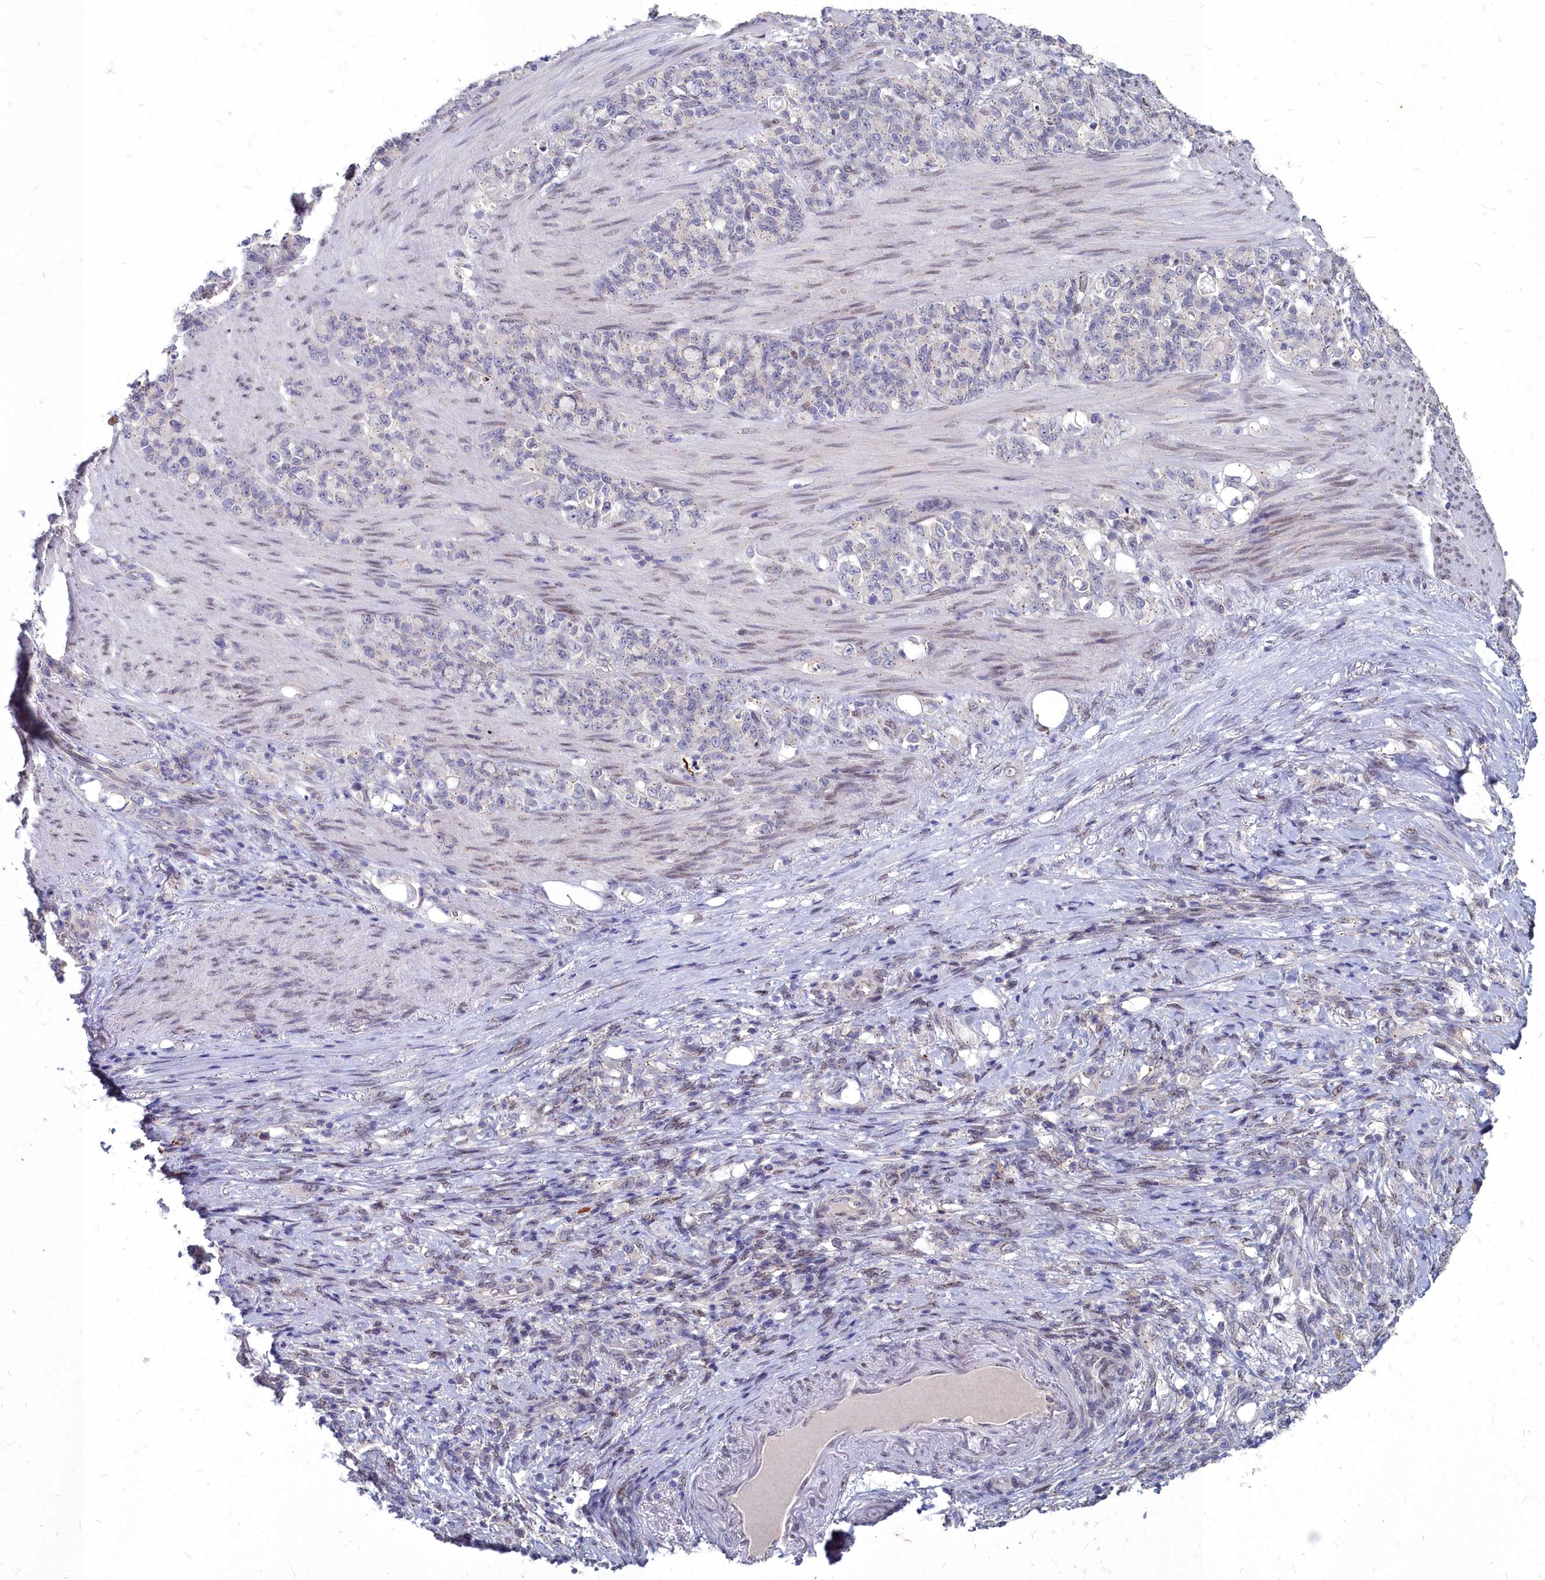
{"staining": {"intensity": "weak", "quantity": "<25%", "location": "cytoplasmic/membranous"}, "tissue": "stomach cancer", "cell_type": "Tumor cells", "image_type": "cancer", "snomed": [{"axis": "morphology", "description": "Adenocarcinoma, NOS"}, {"axis": "topography", "description": "Stomach"}], "caption": "A histopathology image of stomach adenocarcinoma stained for a protein displays no brown staining in tumor cells.", "gene": "NOXA1", "patient": {"sex": "female", "age": 79}}